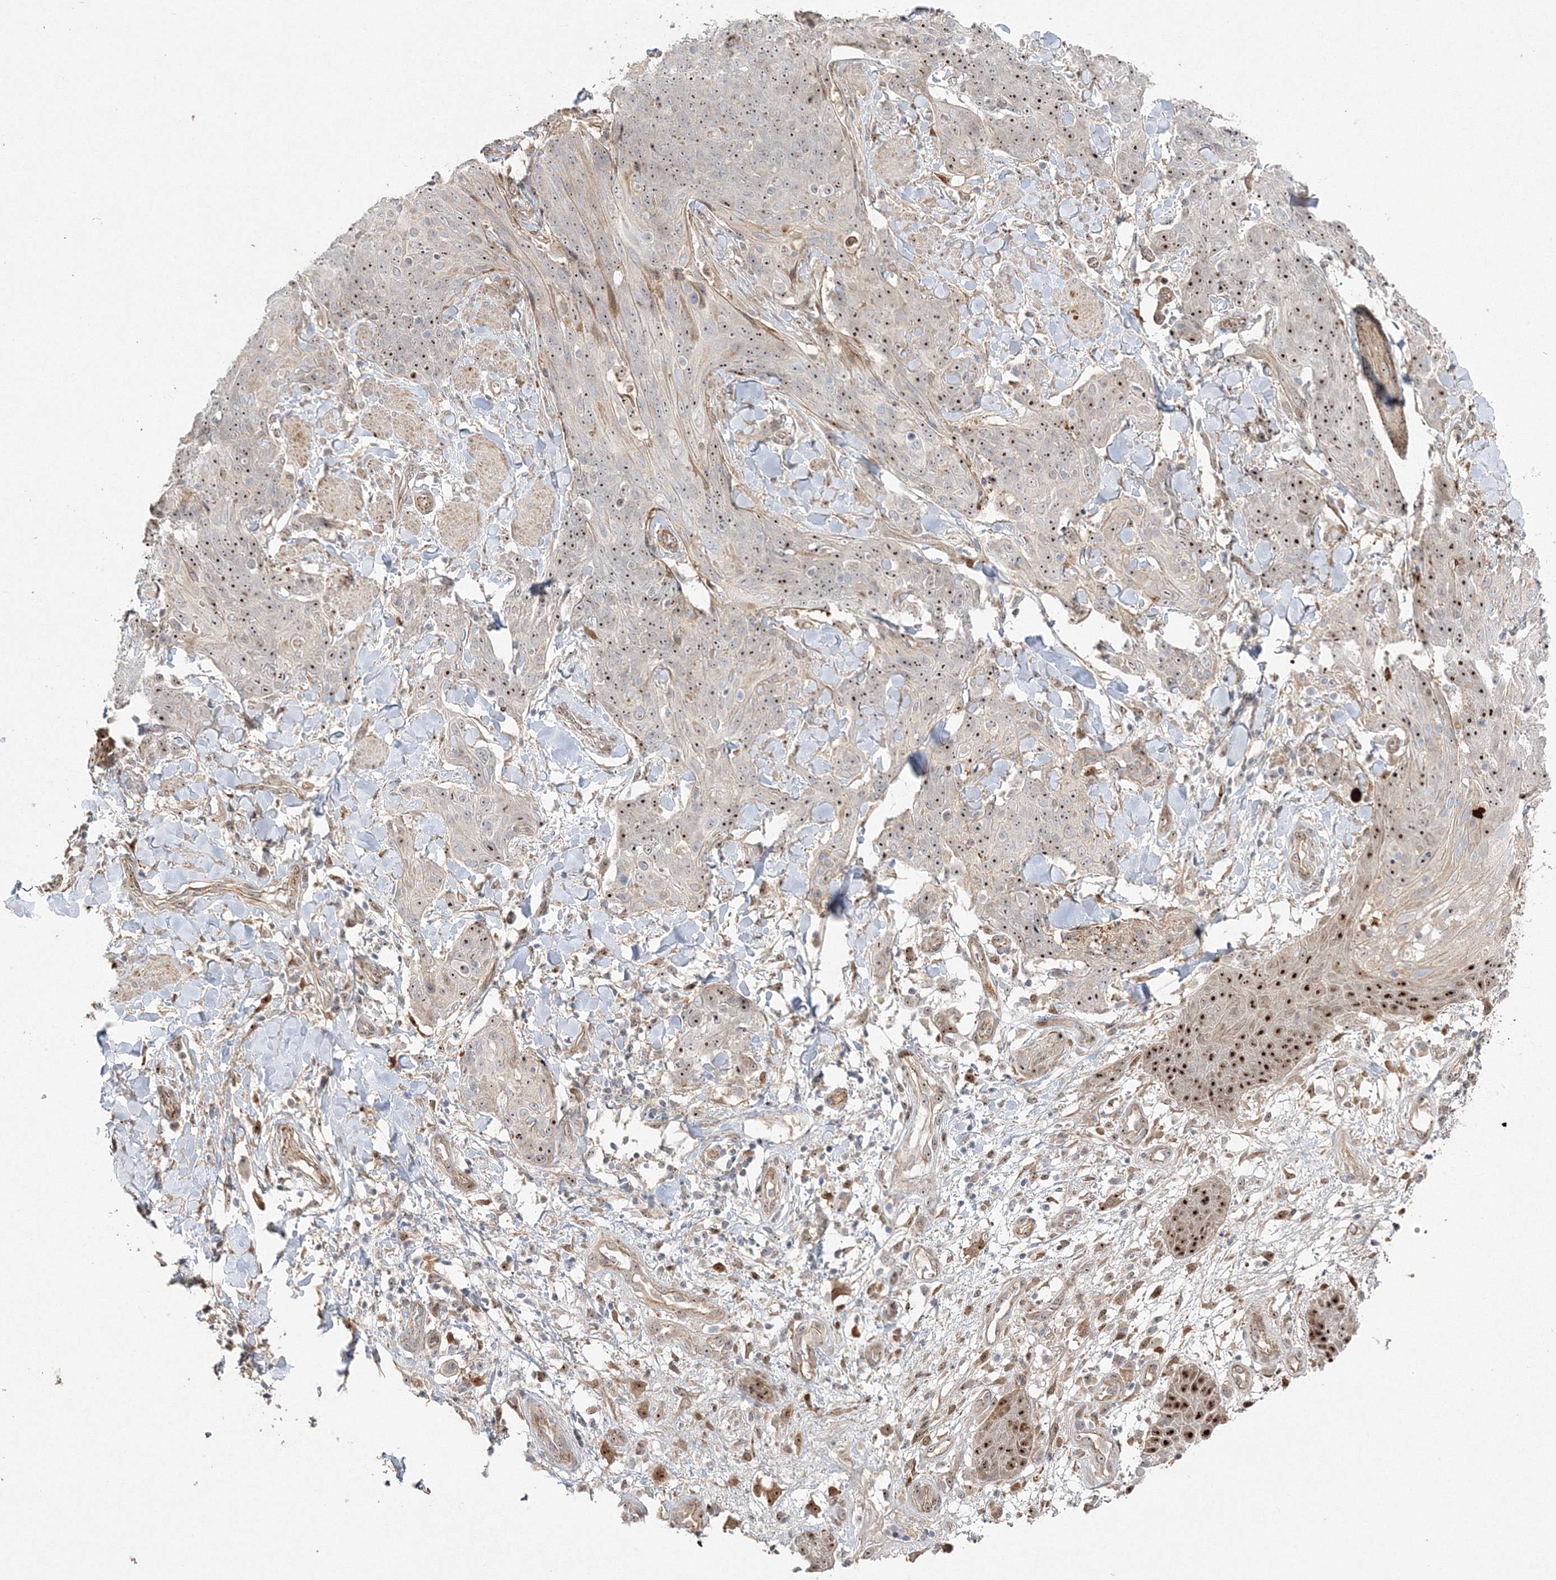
{"staining": {"intensity": "moderate", "quantity": ">75%", "location": "nuclear"}, "tissue": "skin cancer", "cell_type": "Tumor cells", "image_type": "cancer", "snomed": [{"axis": "morphology", "description": "Squamous cell carcinoma, NOS"}, {"axis": "topography", "description": "Skin"}, {"axis": "topography", "description": "Vulva"}], "caption": "A brown stain highlights moderate nuclear positivity of a protein in human squamous cell carcinoma (skin) tumor cells. (DAB IHC, brown staining for protein, blue staining for nuclei).", "gene": "NPM3", "patient": {"sex": "female", "age": 85}}